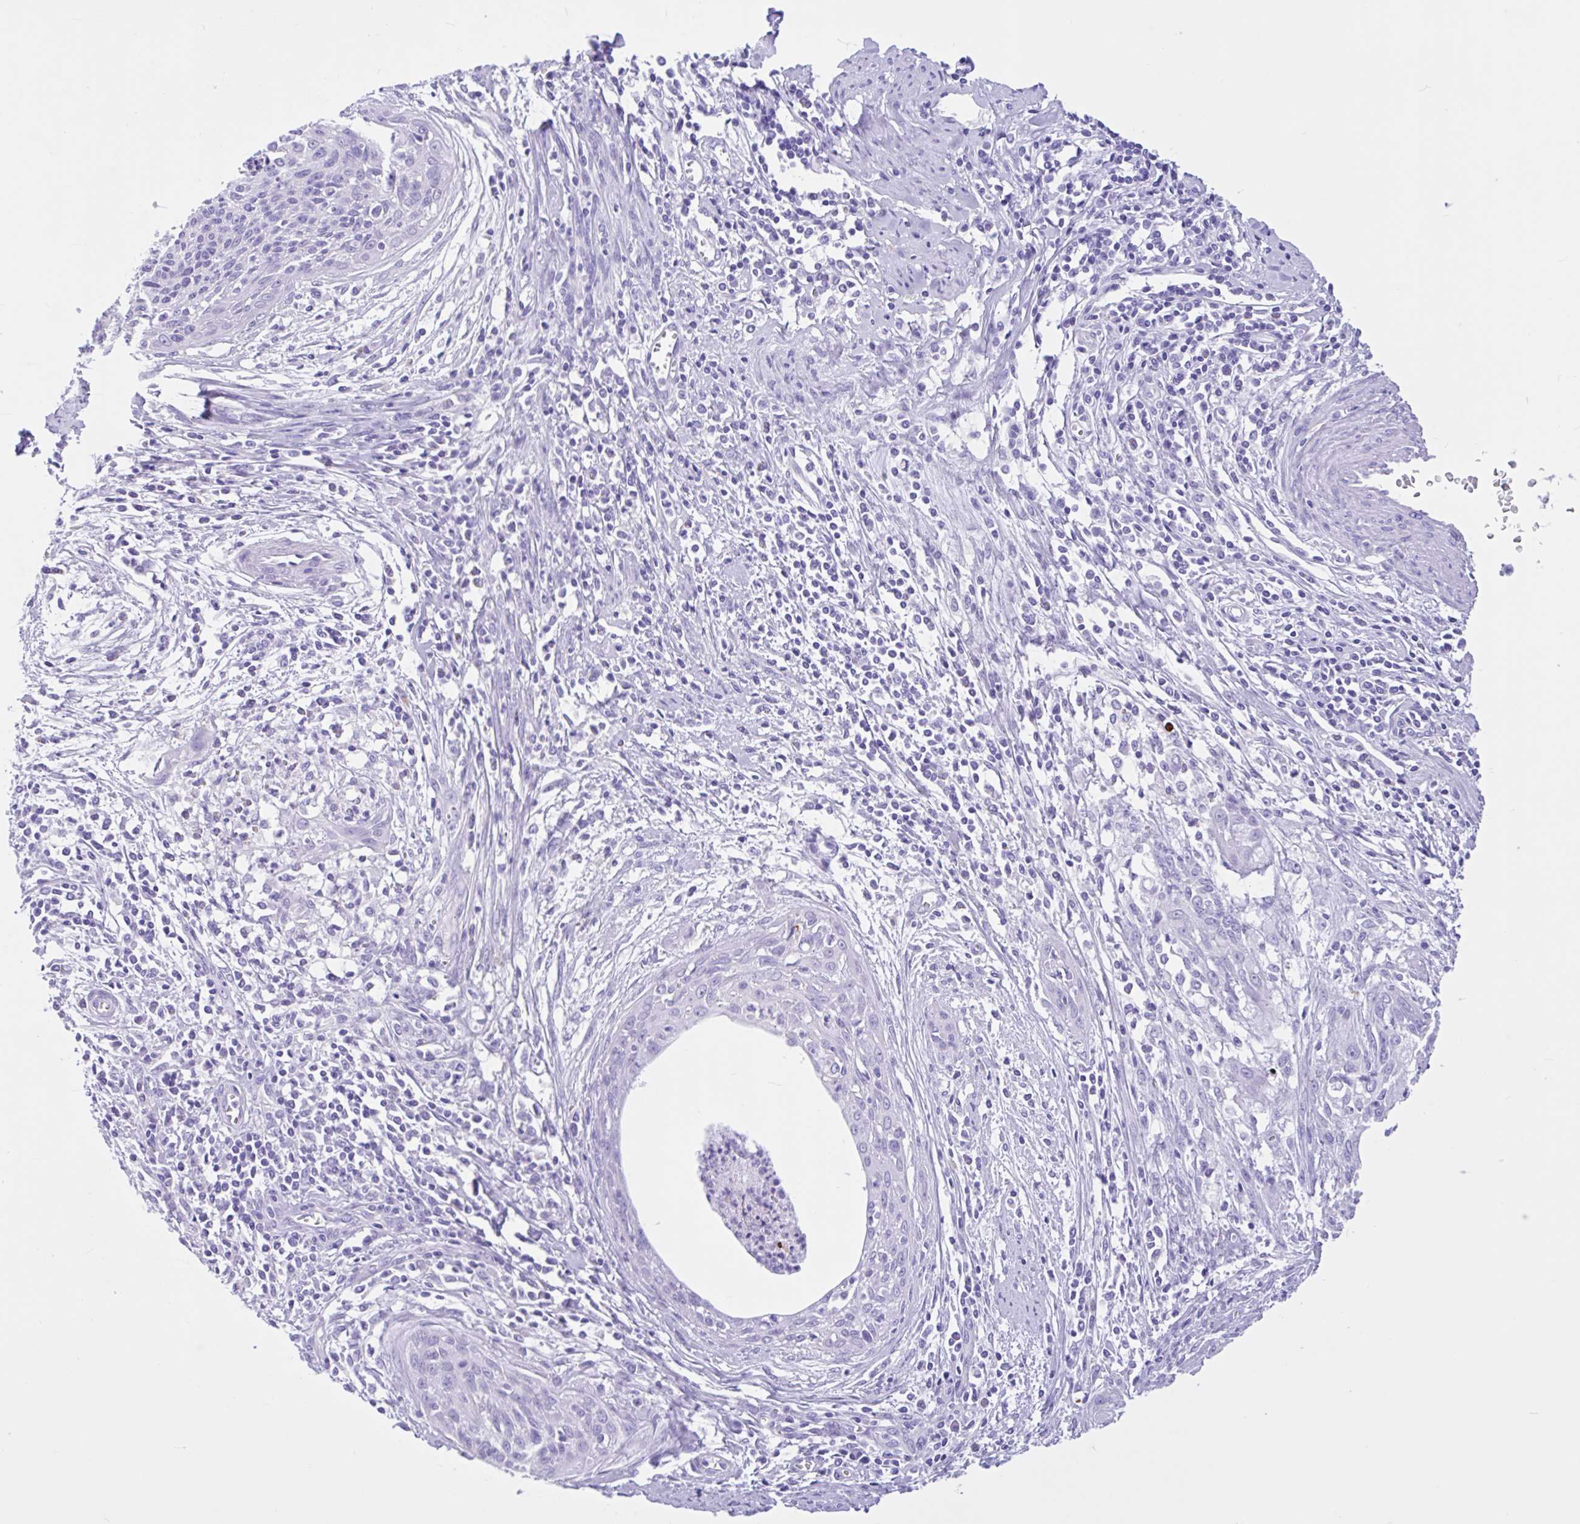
{"staining": {"intensity": "negative", "quantity": "none", "location": "none"}, "tissue": "cervical cancer", "cell_type": "Tumor cells", "image_type": "cancer", "snomed": [{"axis": "morphology", "description": "Squamous cell carcinoma, NOS"}, {"axis": "topography", "description": "Cervix"}], "caption": "Histopathology image shows no protein expression in tumor cells of squamous cell carcinoma (cervical) tissue.", "gene": "OR4N4", "patient": {"sex": "female", "age": 55}}